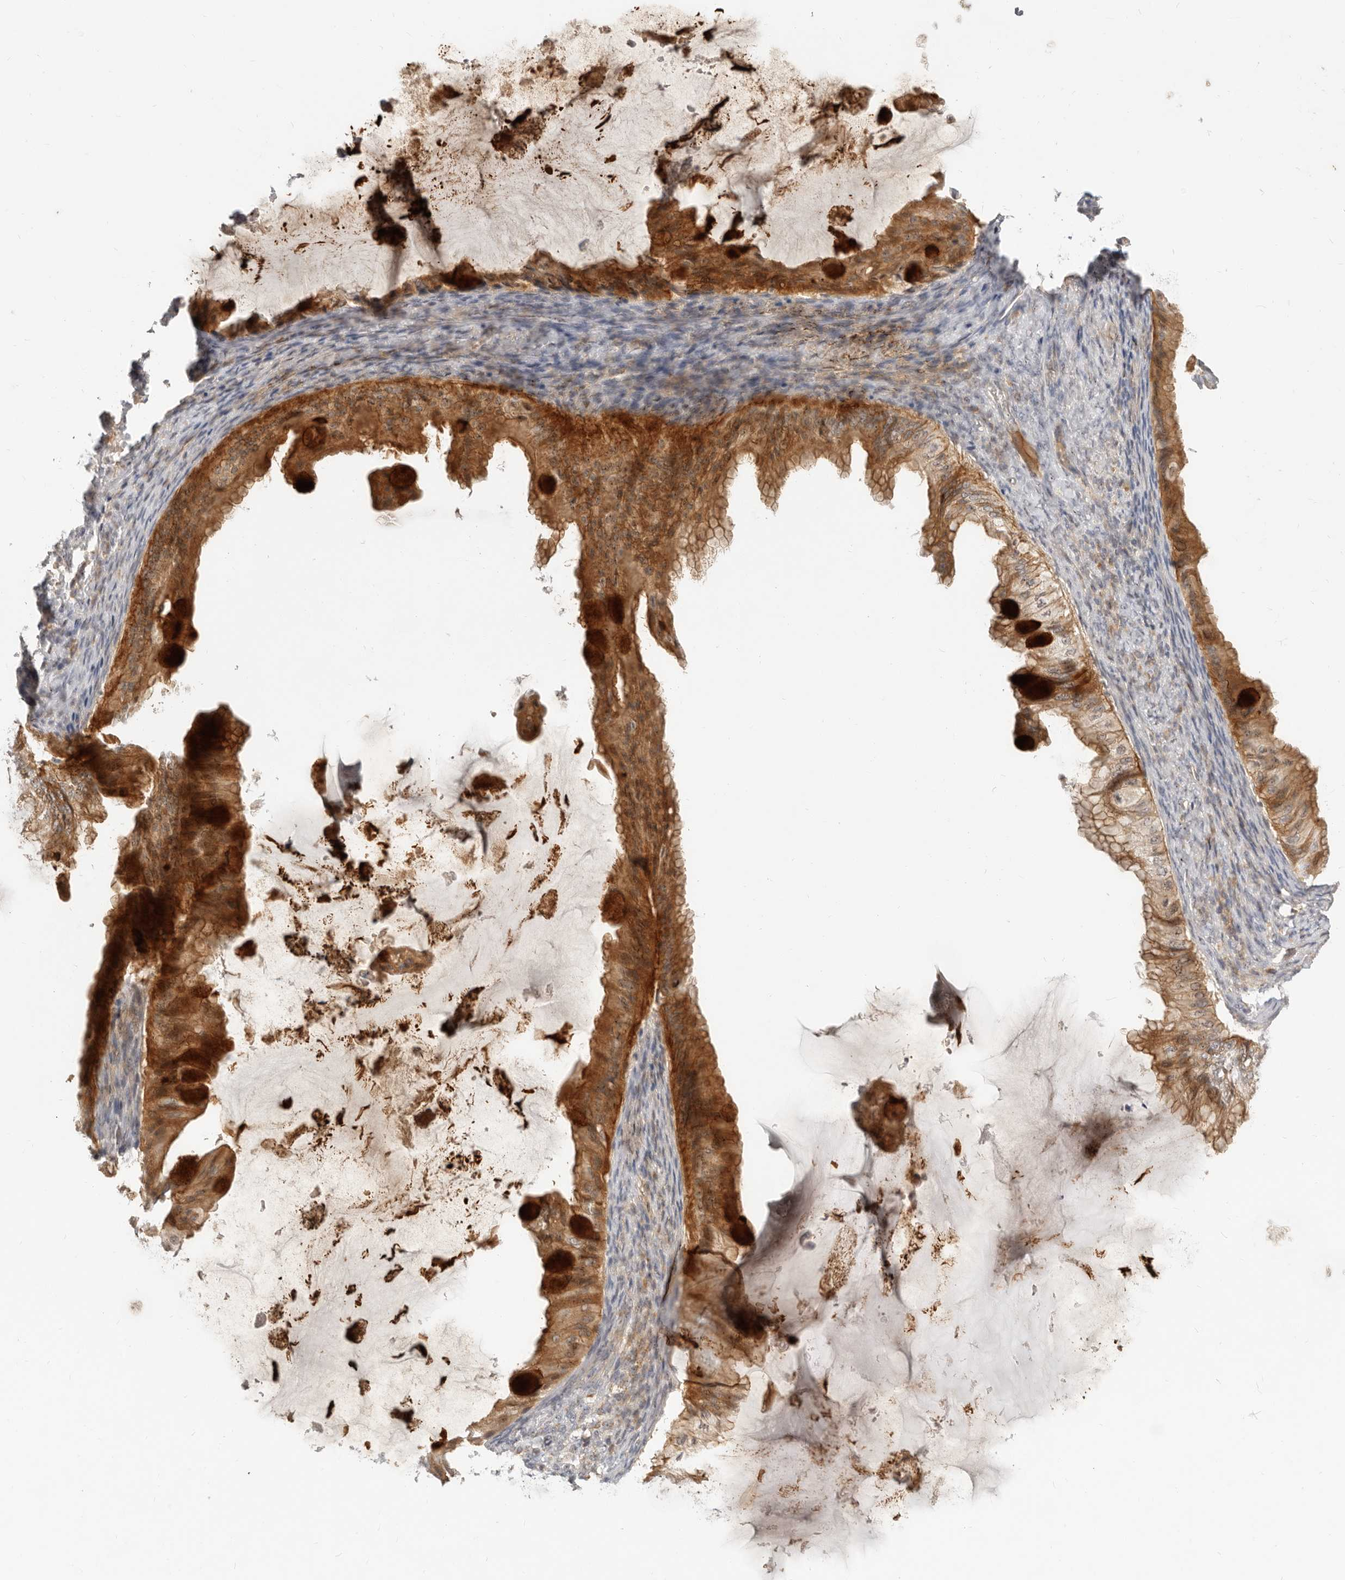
{"staining": {"intensity": "moderate", "quantity": ">75%", "location": "cytoplasmic/membranous"}, "tissue": "ovarian cancer", "cell_type": "Tumor cells", "image_type": "cancer", "snomed": [{"axis": "morphology", "description": "Cystadenocarcinoma, mucinous, NOS"}, {"axis": "topography", "description": "Ovary"}], "caption": "Protein expression analysis of human ovarian cancer (mucinous cystadenocarcinoma) reveals moderate cytoplasmic/membranous positivity in approximately >75% of tumor cells. (IHC, brightfield microscopy, high magnification).", "gene": "MICALL2", "patient": {"sex": "female", "age": 61}}